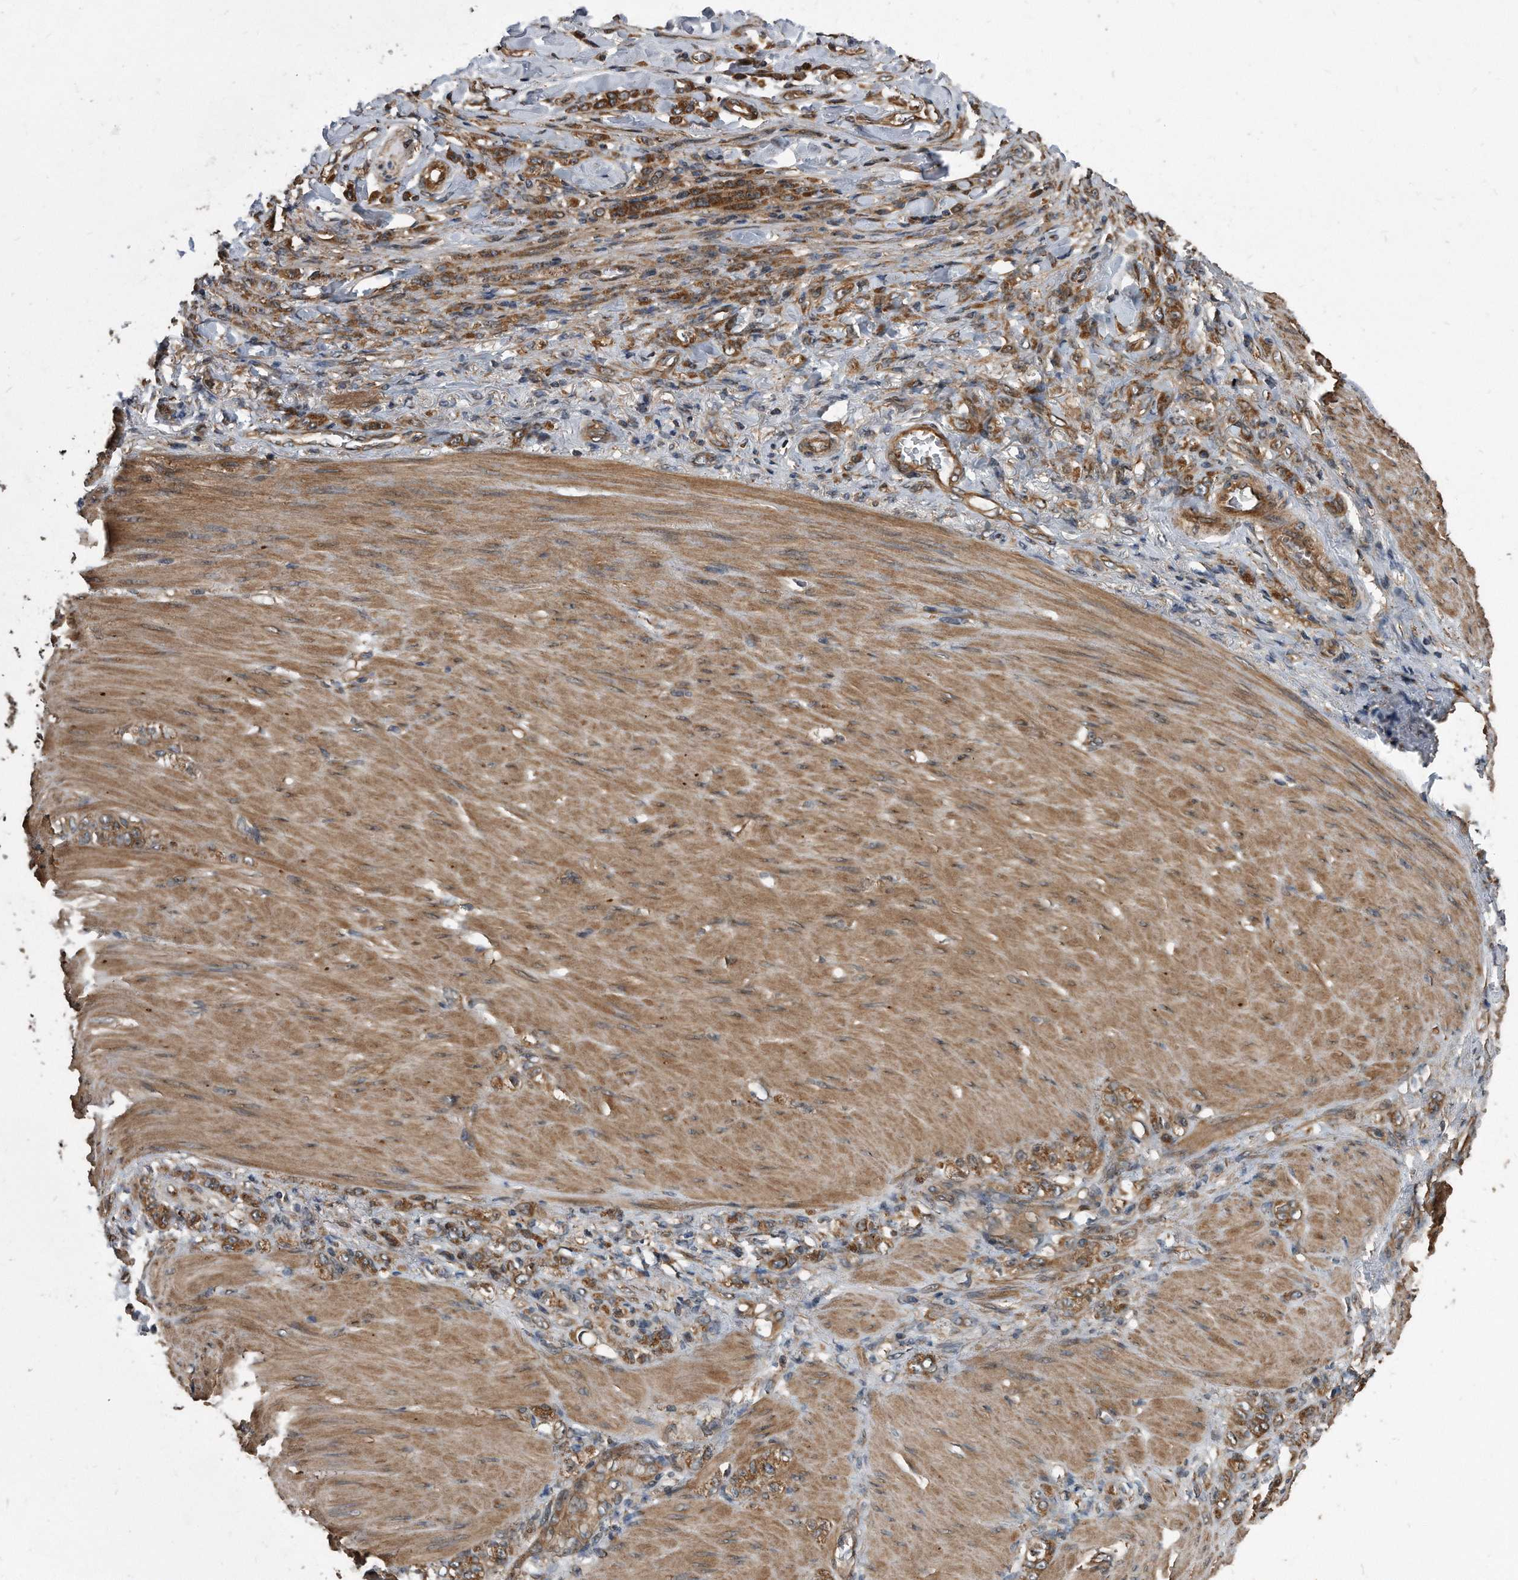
{"staining": {"intensity": "strong", "quantity": ">75%", "location": "cytoplasmic/membranous"}, "tissue": "stomach cancer", "cell_type": "Tumor cells", "image_type": "cancer", "snomed": [{"axis": "morphology", "description": "Normal tissue, NOS"}, {"axis": "morphology", "description": "Adenocarcinoma, NOS"}, {"axis": "topography", "description": "Stomach"}], "caption": "An image showing strong cytoplasmic/membranous staining in about >75% of tumor cells in stomach adenocarcinoma, as visualized by brown immunohistochemical staining.", "gene": "FAM136A", "patient": {"sex": "male", "age": 82}}